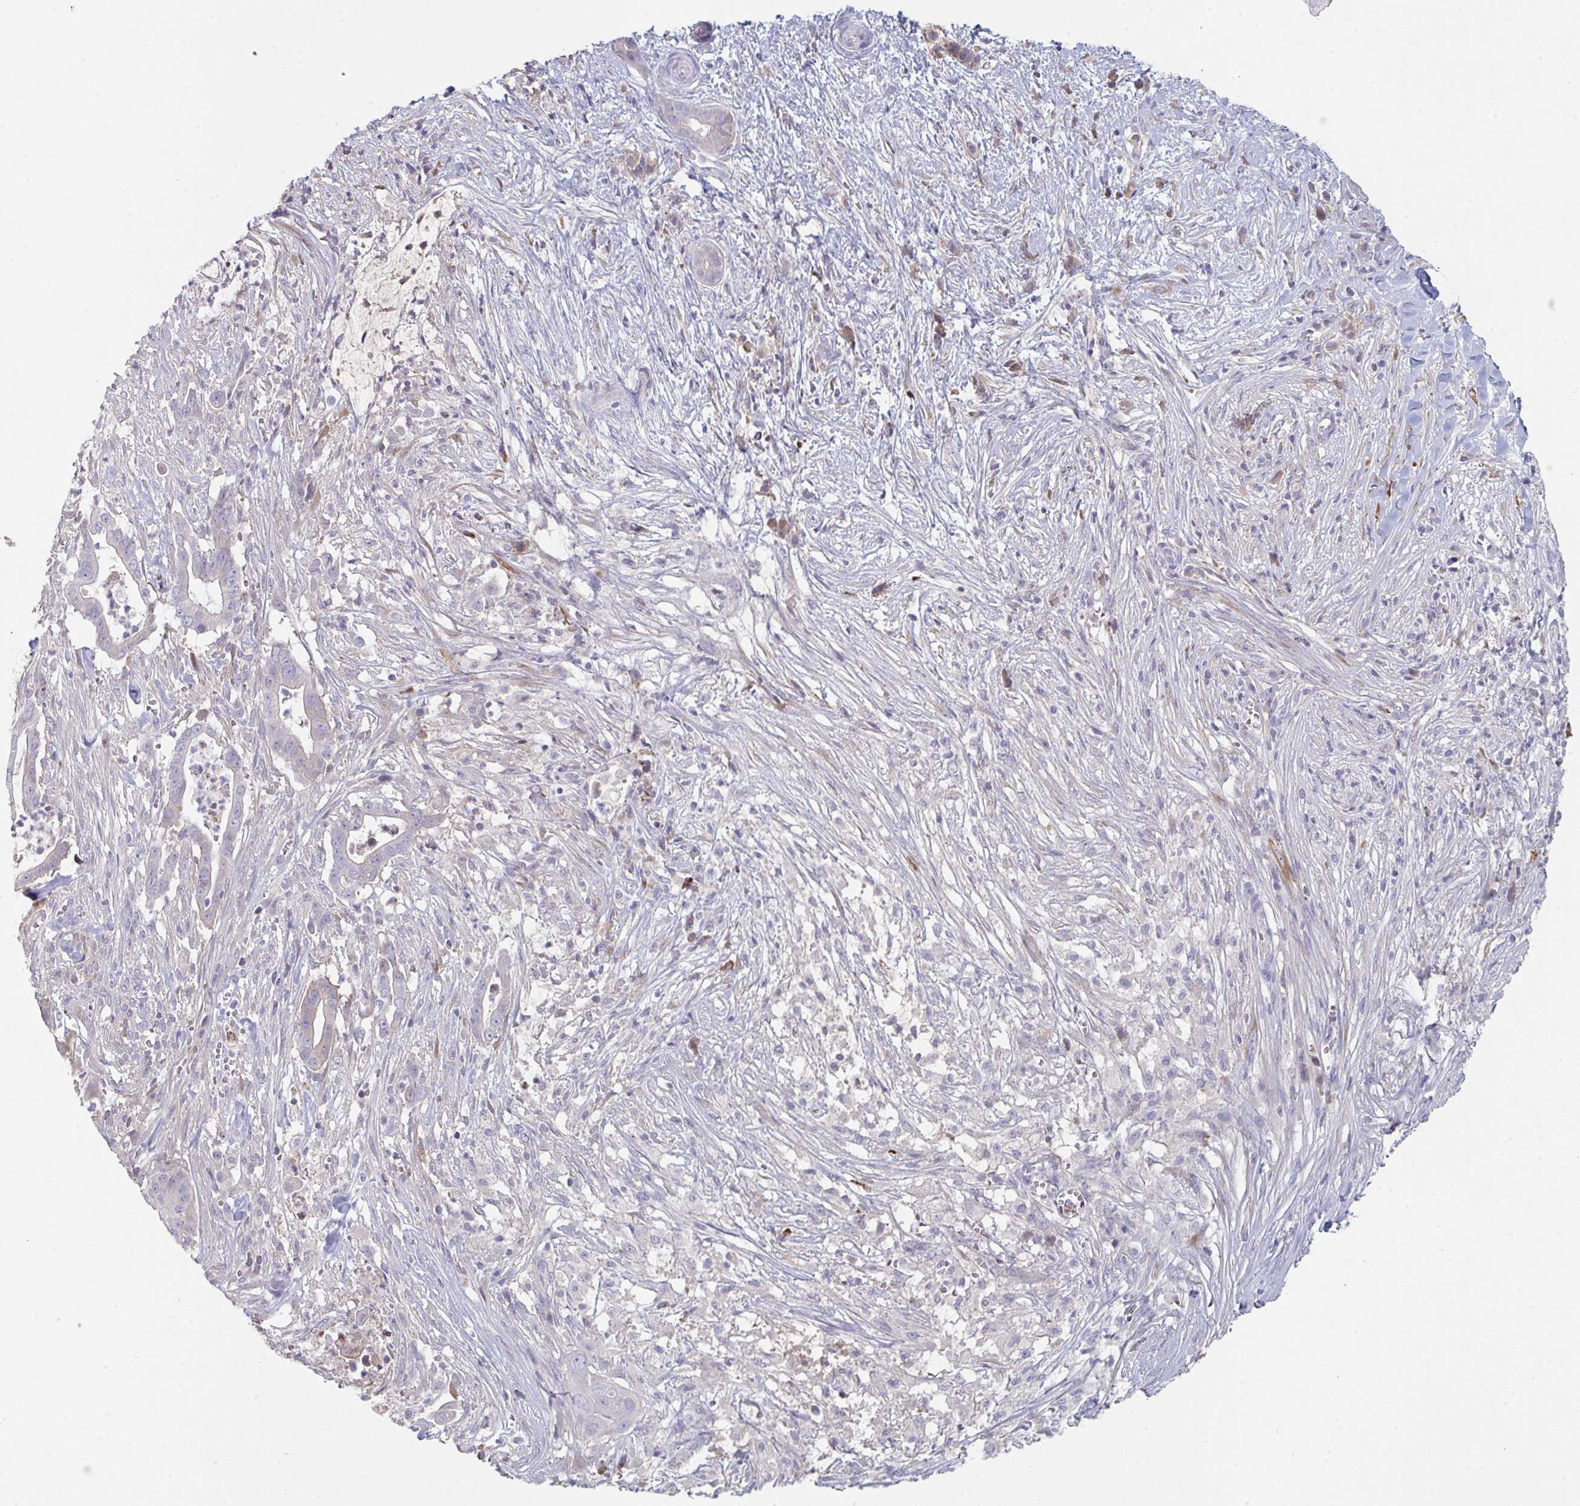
{"staining": {"intensity": "negative", "quantity": "none", "location": "none"}, "tissue": "pancreatic cancer", "cell_type": "Tumor cells", "image_type": "cancer", "snomed": [{"axis": "morphology", "description": "Adenocarcinoma, NOS"}, {"axis": "topography", "description": "Pancreas"}], "caption": "Protein analysis of pancreatic adenocarcinoma reveals no significant positivity in tumor cells. The staining was performed using DAB (3,3'-diaminobenzidine) to visualize the protein expression in brown, while the nuclei were stained in blue with hematoxylin (Magnification: 20x).", "gene": "HGFAC", "patient": {"sex": "male", "age": 61}}